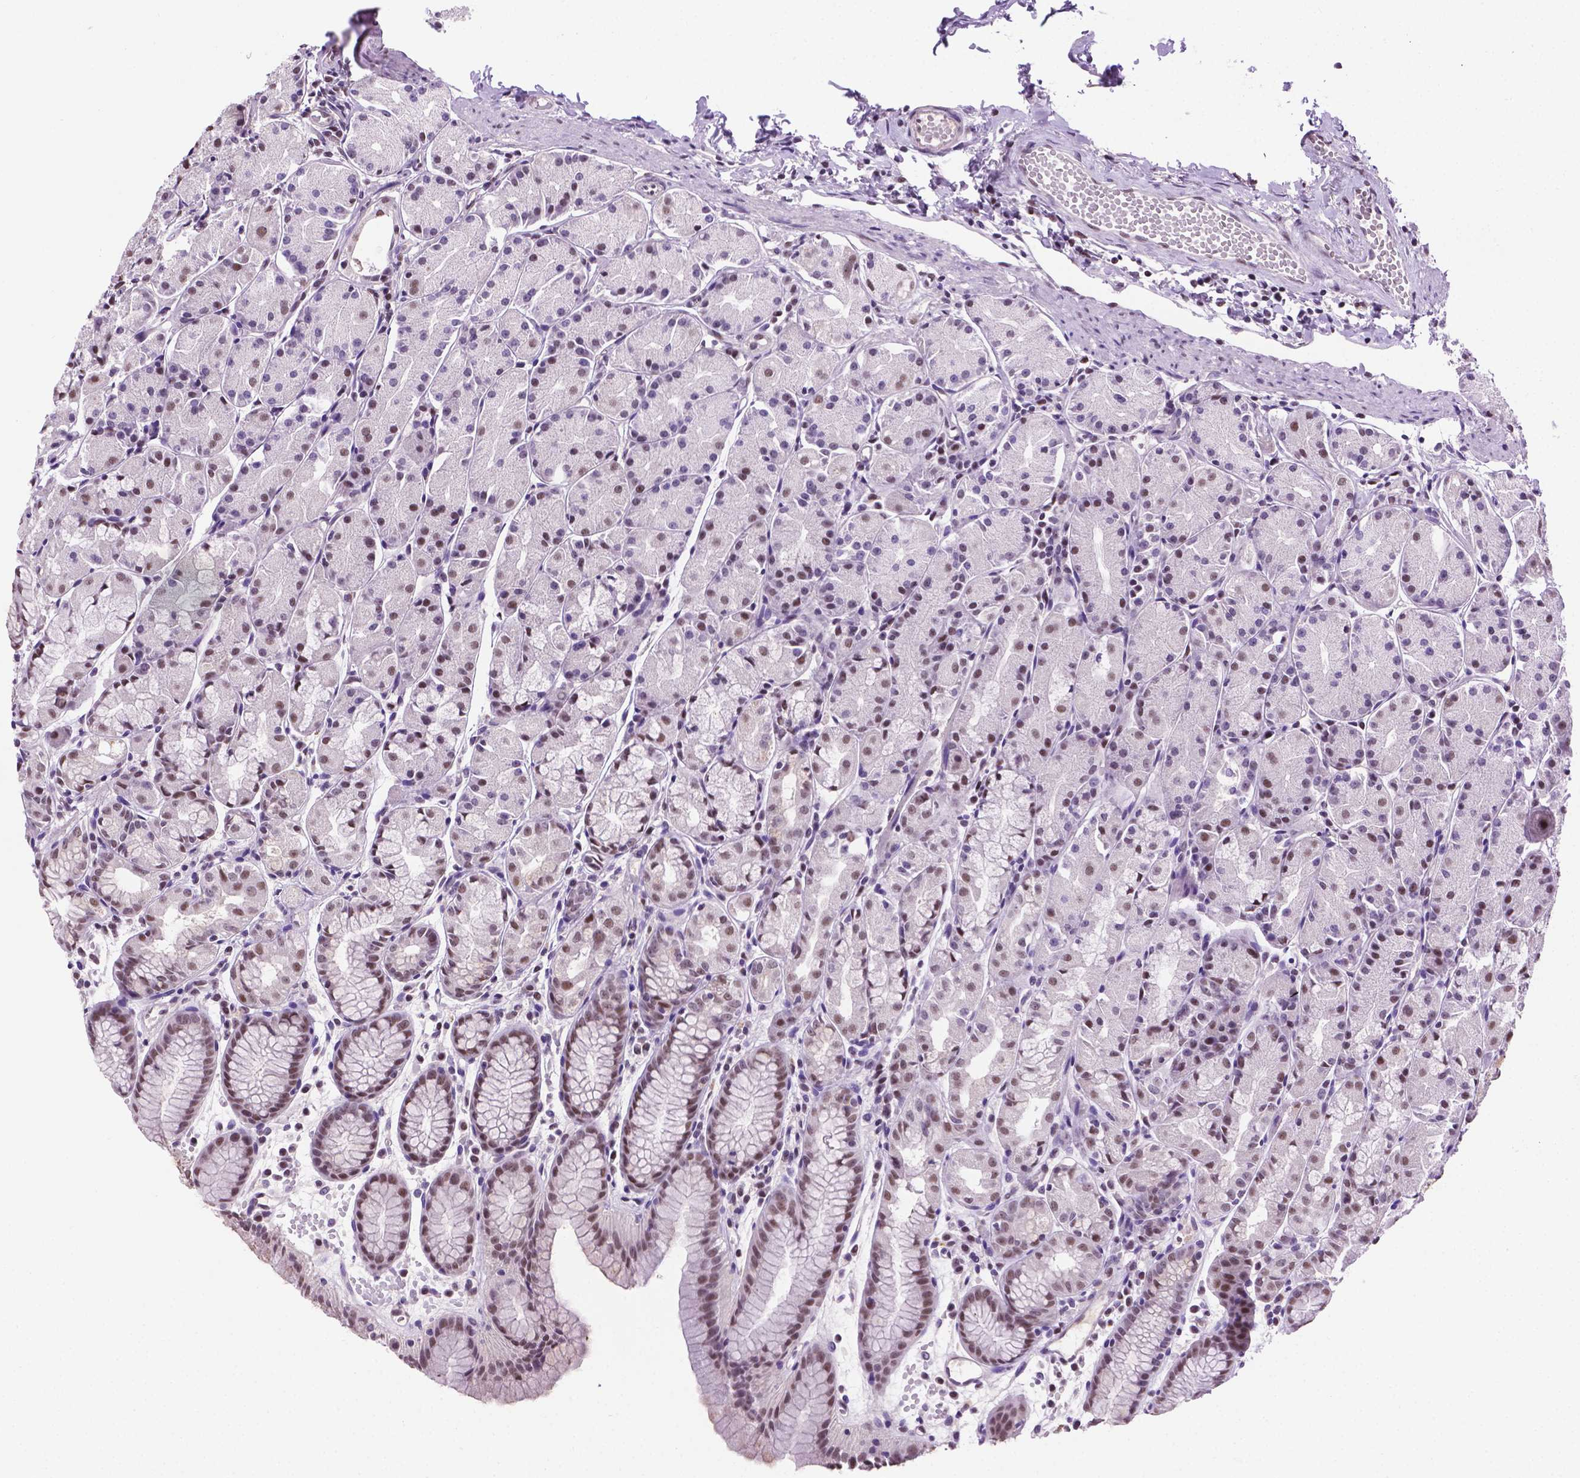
{"staining": {"intensity": "weak", "quantity": "25%-75%", "location": "nuclear"}, "tissue": "stomach", "cell_type": "Glandular cells", "image_type": "normal", "snomed": [{"axis": "morphology", "description": "Normal tissue, NOS"}, {"axis": "topography", "description": "Stomach, upper"}], "caption": "High-power microscopy captured an IHC micrograph of unremarkable stomach, revealing weak nuclear positivity in about 25%-75% of glandular cells.", "gene": "ABI2", "patient": {"sex": "male", "age": 47}}